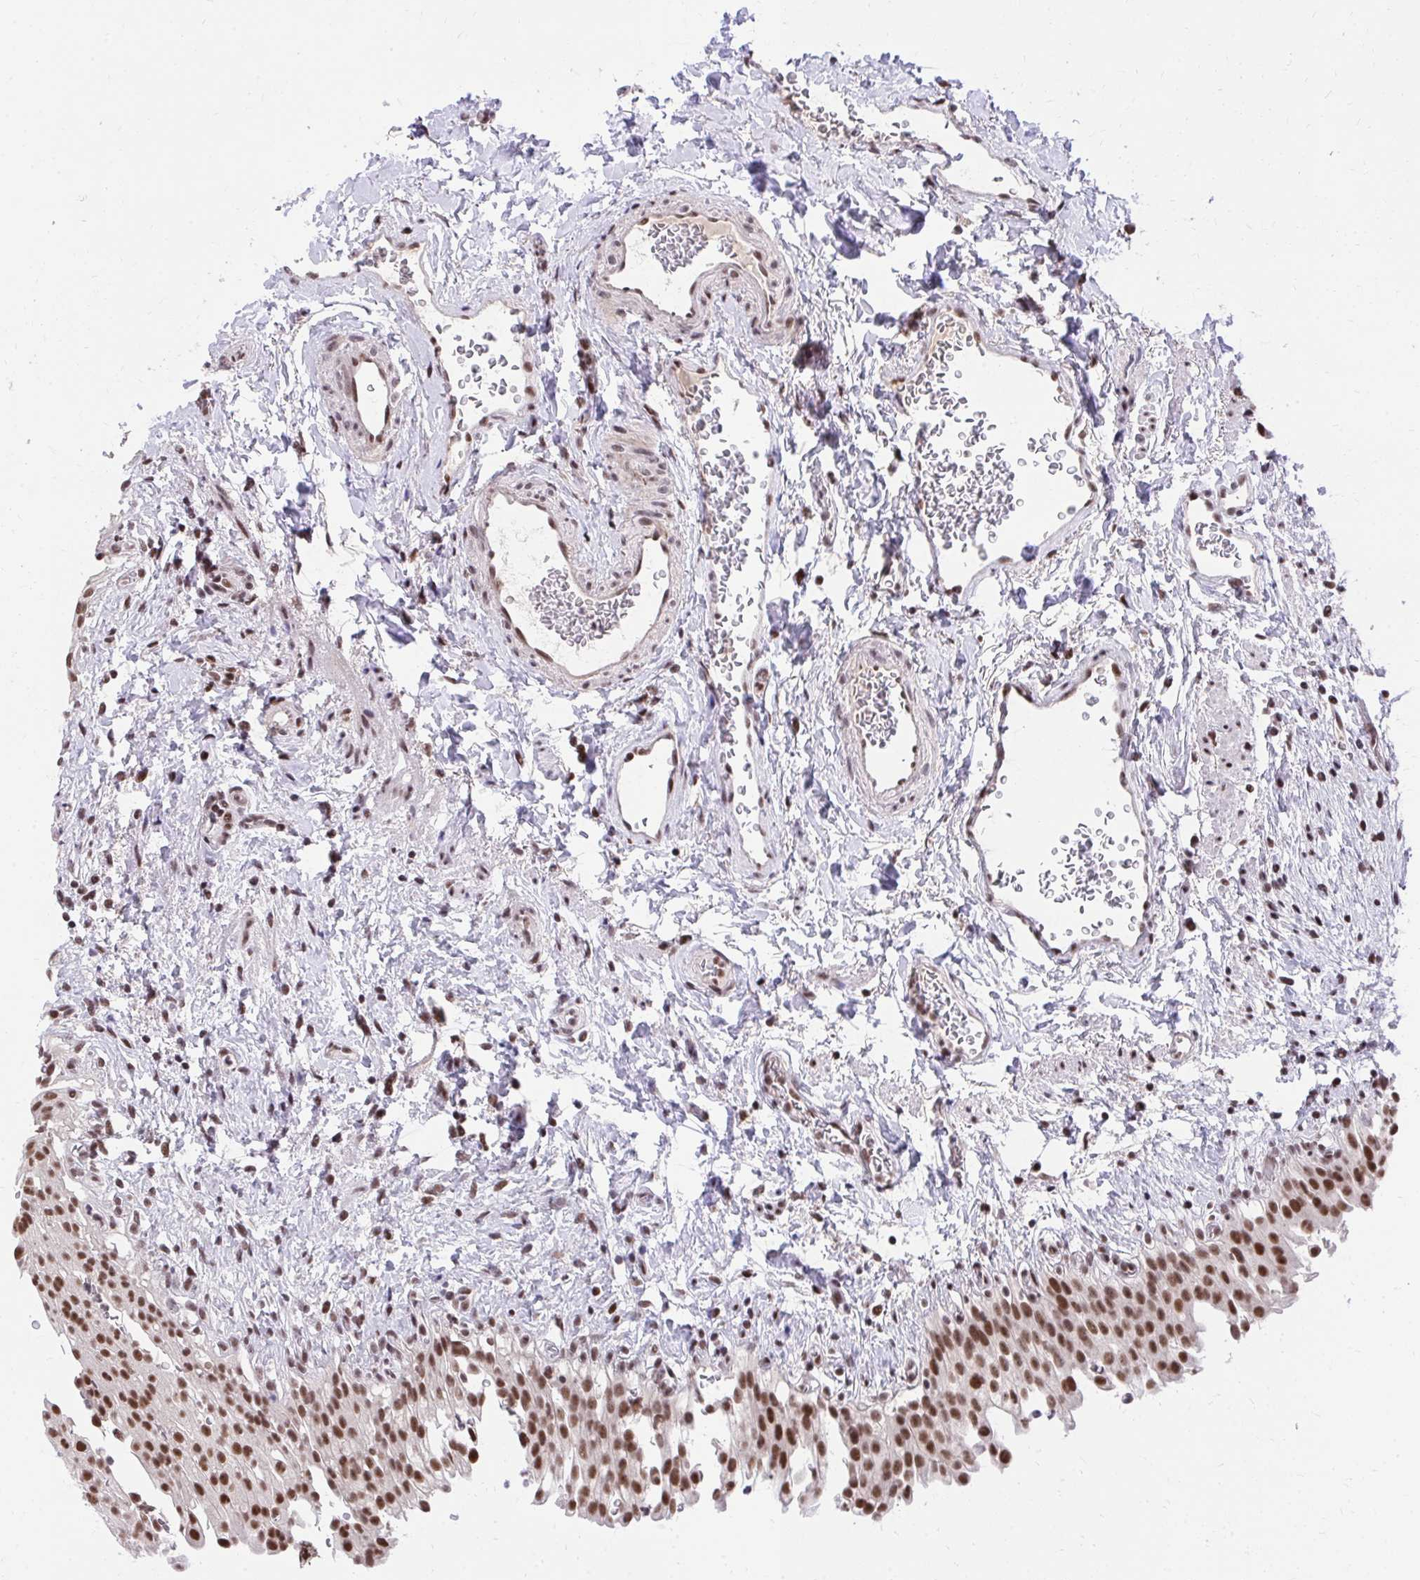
{"staining": {"intensity": "strong", "quantity": ">75%", "location": "nuclear"}, "tissue": "urinary bladder", "cell_type": "Urothelial cells", "image_type": "normal", "snomed": [{"axis": "morphology", "description": "Normal tissue, NOS"}, {"axis": "topography", "description": "Urinary bladder"}, {"axis": "topography", "description": "Peripheral nerve tissue"}], "caption": "A histopathology image of human urinary bladder stained for a protein reveals strong nuclear brown staining in urothelial cells. (Stains: DAB in brown, nuclei in blue, Microscopy: brightfield microscopy at high magnification).", "gene": "SYNE4", "patient": {"sex": "female", "age": 60}}